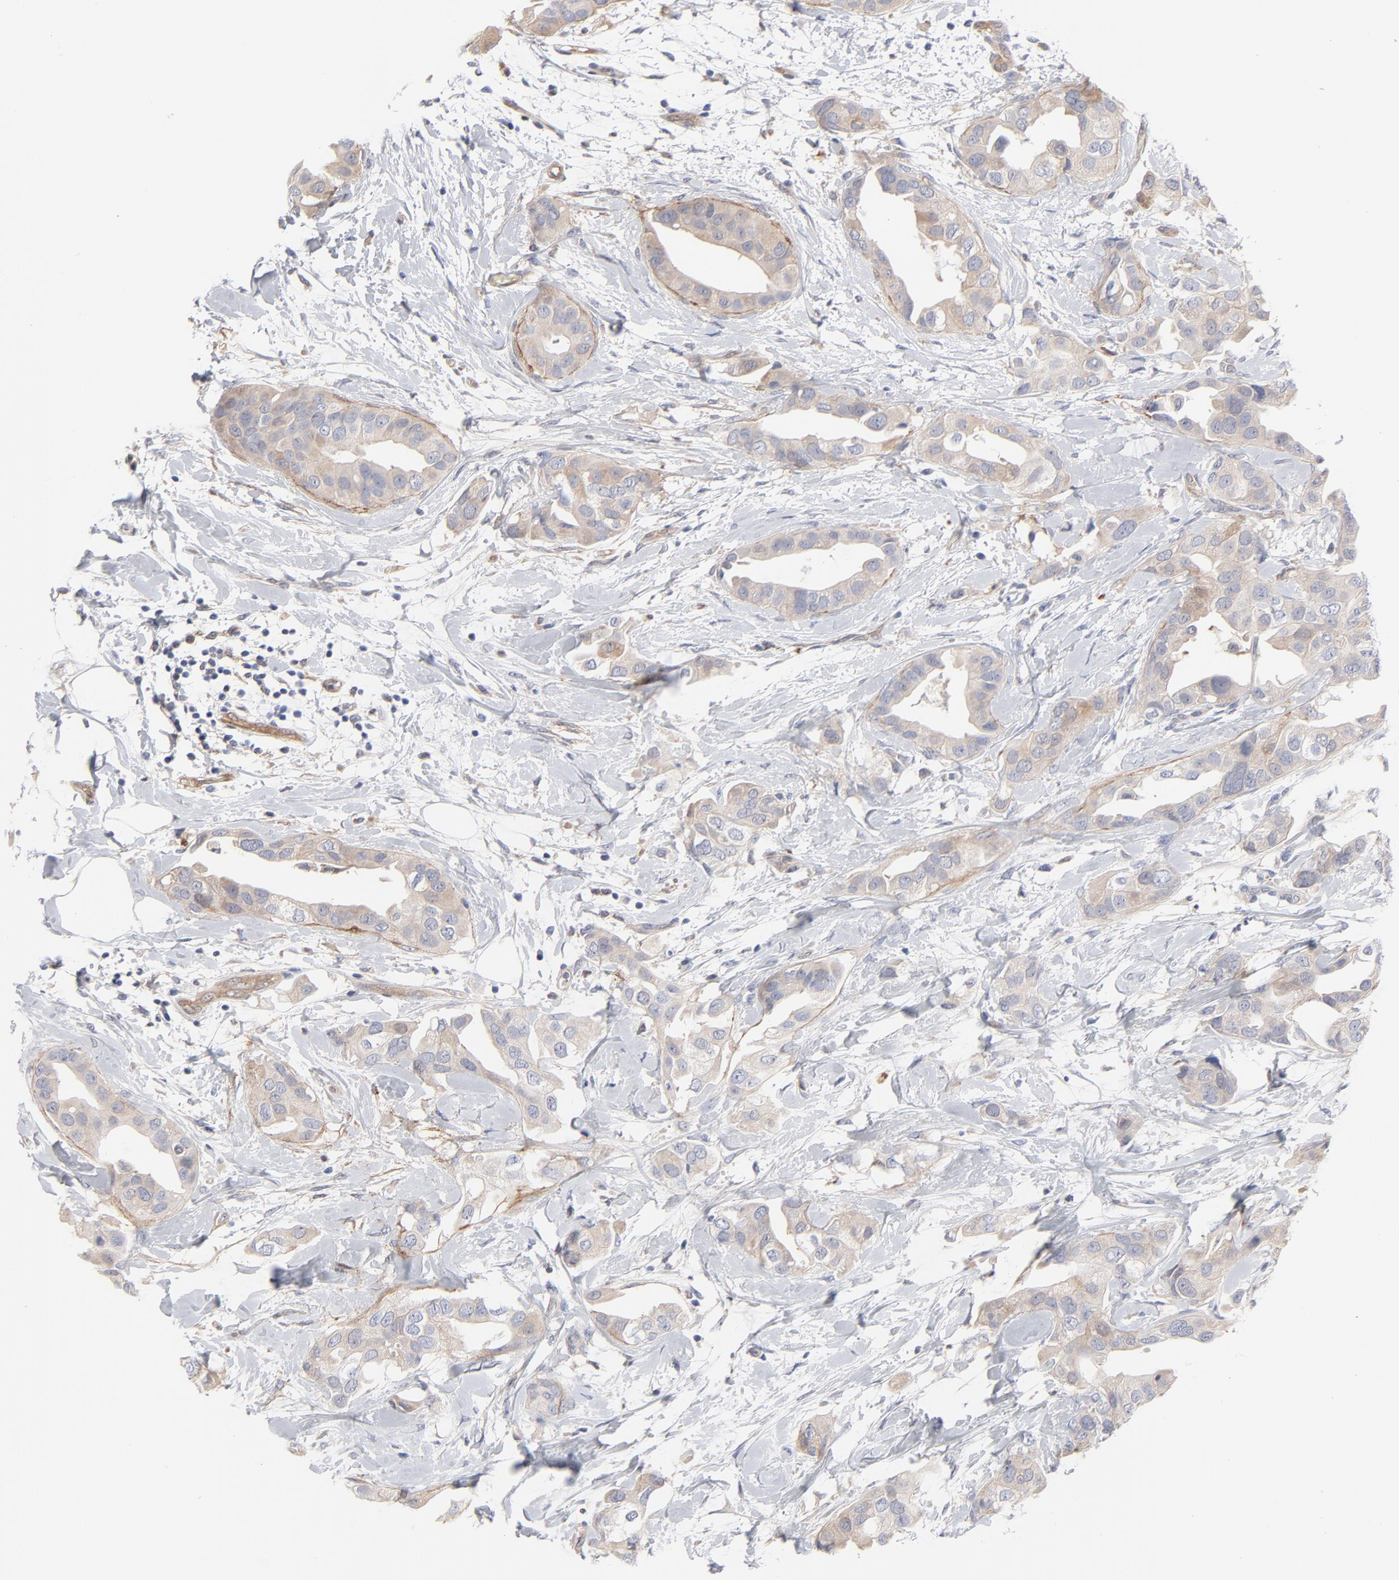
{"staining": {"intensity": "weak", "quantity": ">75%", "location": "cytoplasmic/membranous"}, "tissue": "breast cancer", "cell_type": "Tumor cells", "image_type": "cancer", "snomed": [{"axis": "morphology", "description": "Duct carcinoma"}, {"axis": "topography", "description": "Breast"}], "caption": "Invasive ductal carcinoma (breast) was stained to show a protein in brown. There is low levels of weak cytoplasmic/membranous staining in about >75% of tumor cells. (DAB (3,3'-diaminobenzidine) IHC with brightfield microscopy, high magnification).", "gene": "ARRB1", "patient": {"sex": "female", "age": 40}}